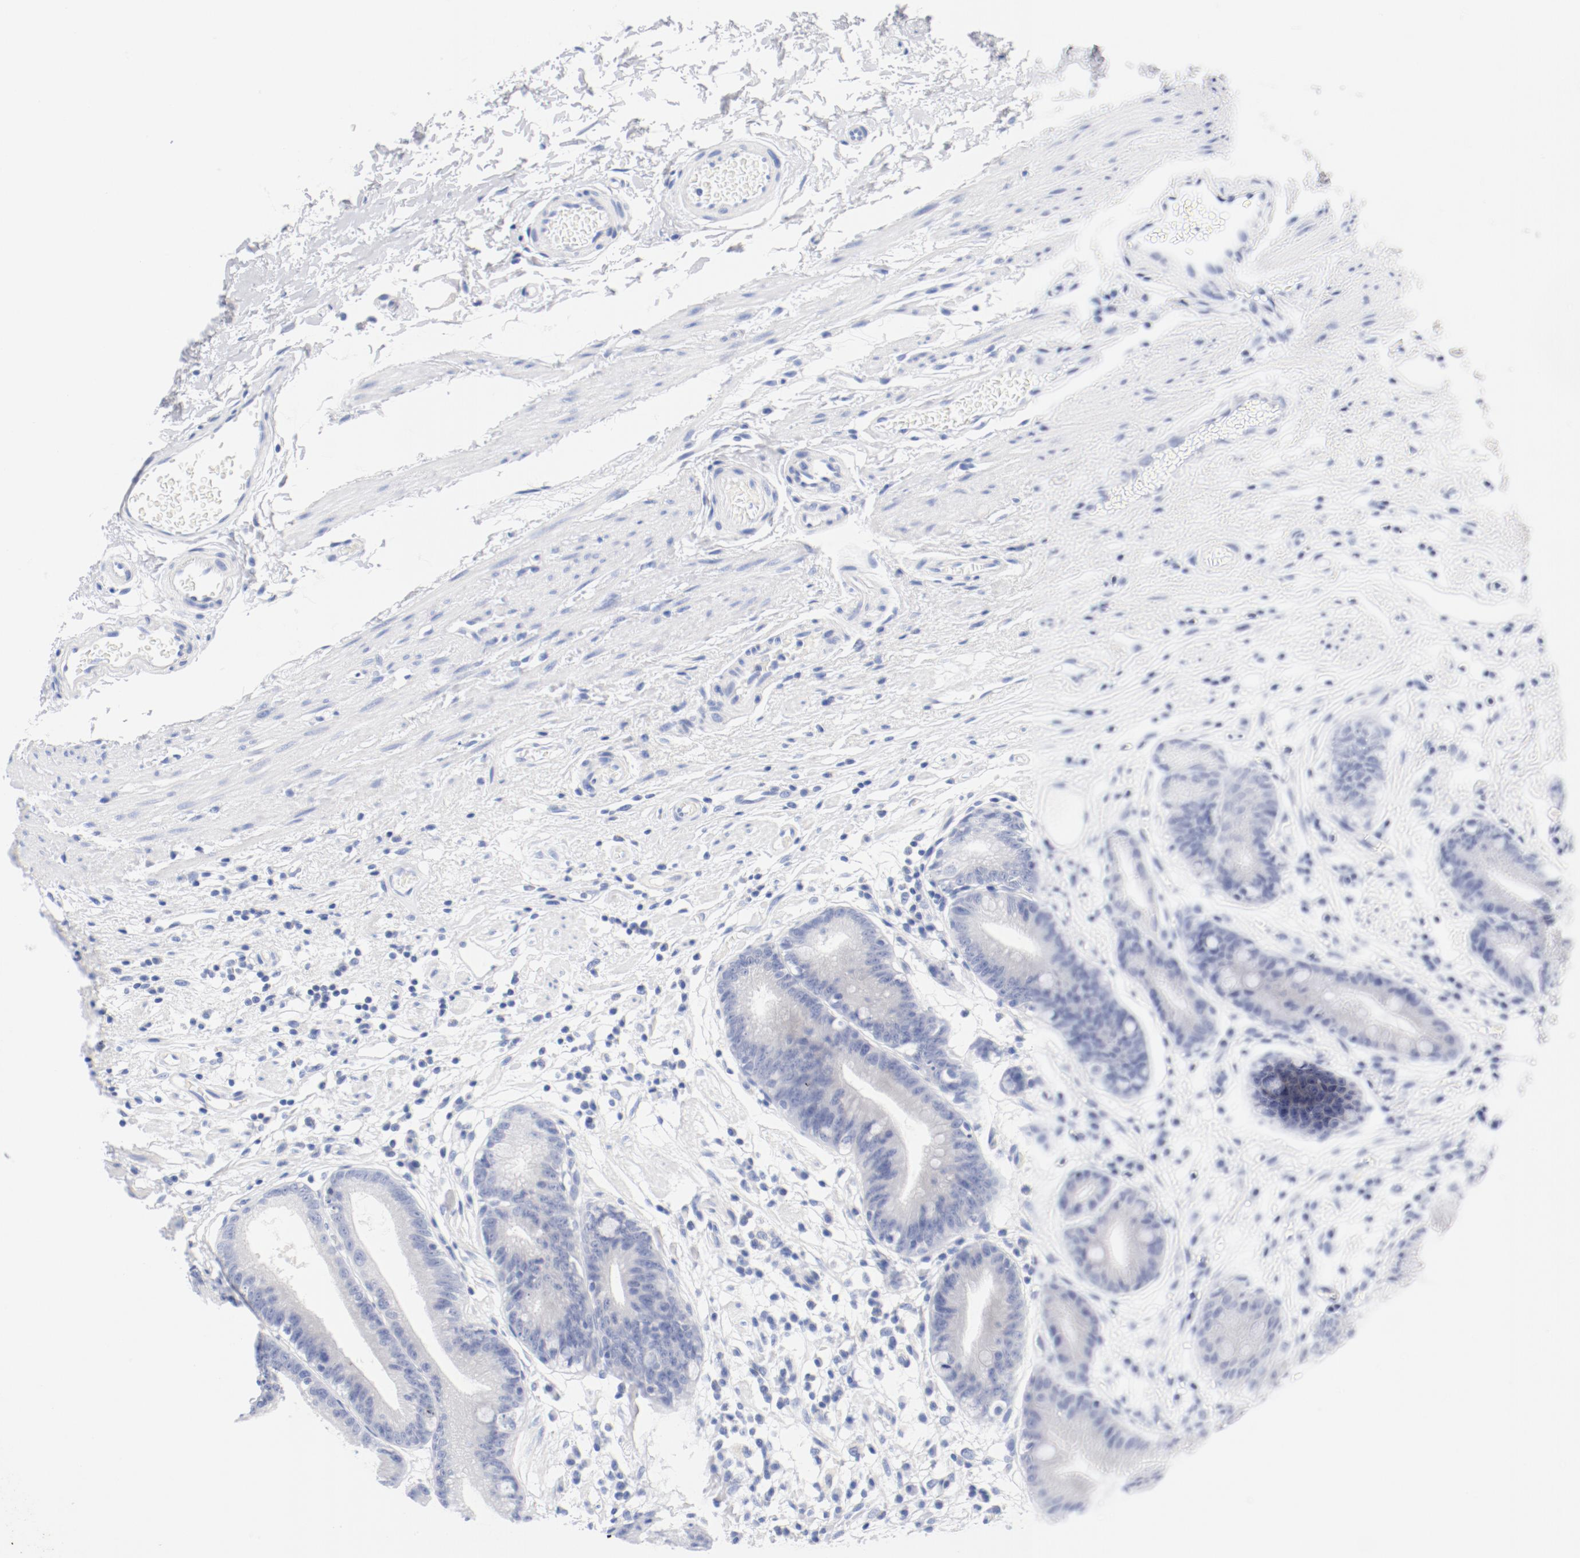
{"staining": {"intensity": "weak", "quantity": "<25%", "location": "cytoplasmic/membranous"}, "tissue": "stomach", "cell_type": "Glandular cells", "image_type": "normal", "snomed": [{"axis": "morphology", "description": "Normal tissue, NOS"}, {"axis": "morphology", "description": "Inflammation, NOS"}, {"axis": "topography", "description": "Stomach, lower"}], "caption": "Micrograph shows no significant protein positivity in glandular cells of normal stomach. (Brightfield microscopy of DAB immunohistochemistry at high magnification).", "gene": "ZNF267", "patient": {"sex": "male", "age": 59}}